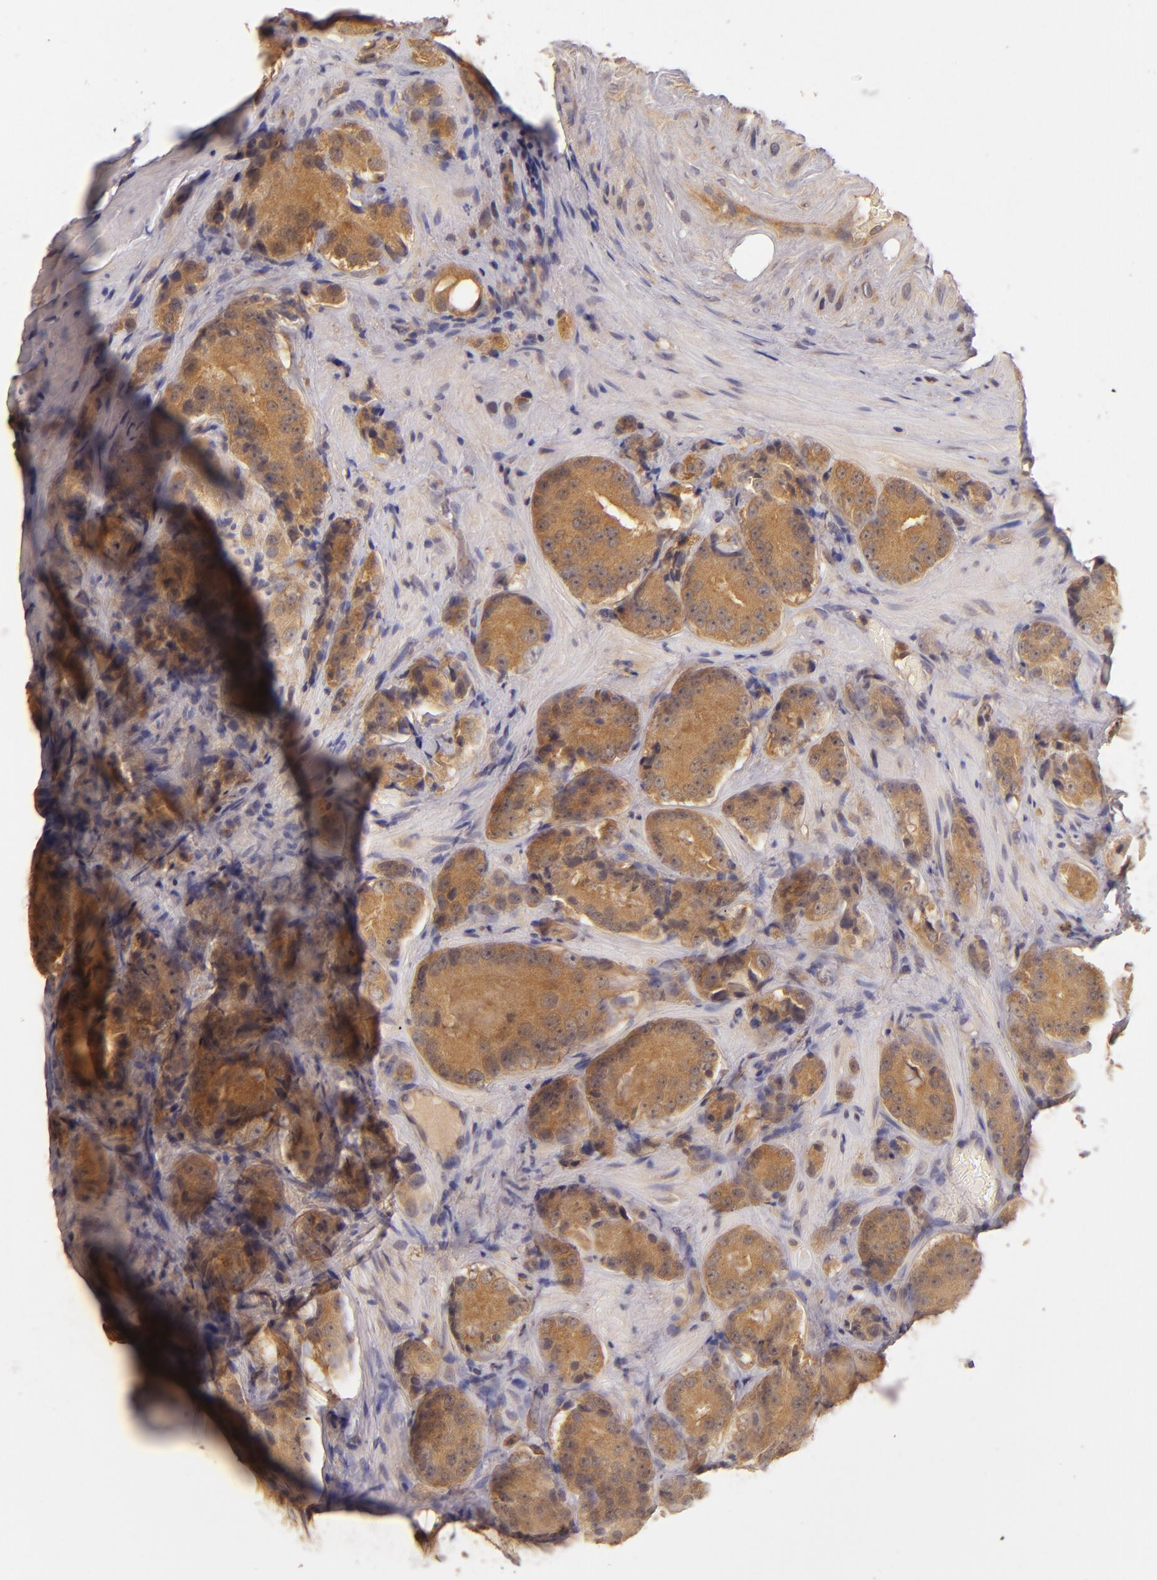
{"staining": {"intensity": "strong", "quantity": ">75%", "location": "cytoplasmic/membranous"}, "tissue": "prostate cancer", "cell_type": "Tumor cells", "image_type": "cancer", "snomed": [{"axis": "morphology", "description": "Adenocarcinoma, High grade"}, {"axis": "topography", "description": "Prostate"}], "caption": "Immunohistochemistry (IHC) (DAB) staining of high-grade adenocarcinoma (prostate) demonstrates strong cytoplasmic/membranous protein expression in approximately >75% of tumor cells. (Stains: DAB in brown, nuclei in blue, Microscopy: brightfield microscopy at high magnification).", "gene": "PRKCD", "patient": {"sex": "male", "age": 70}}